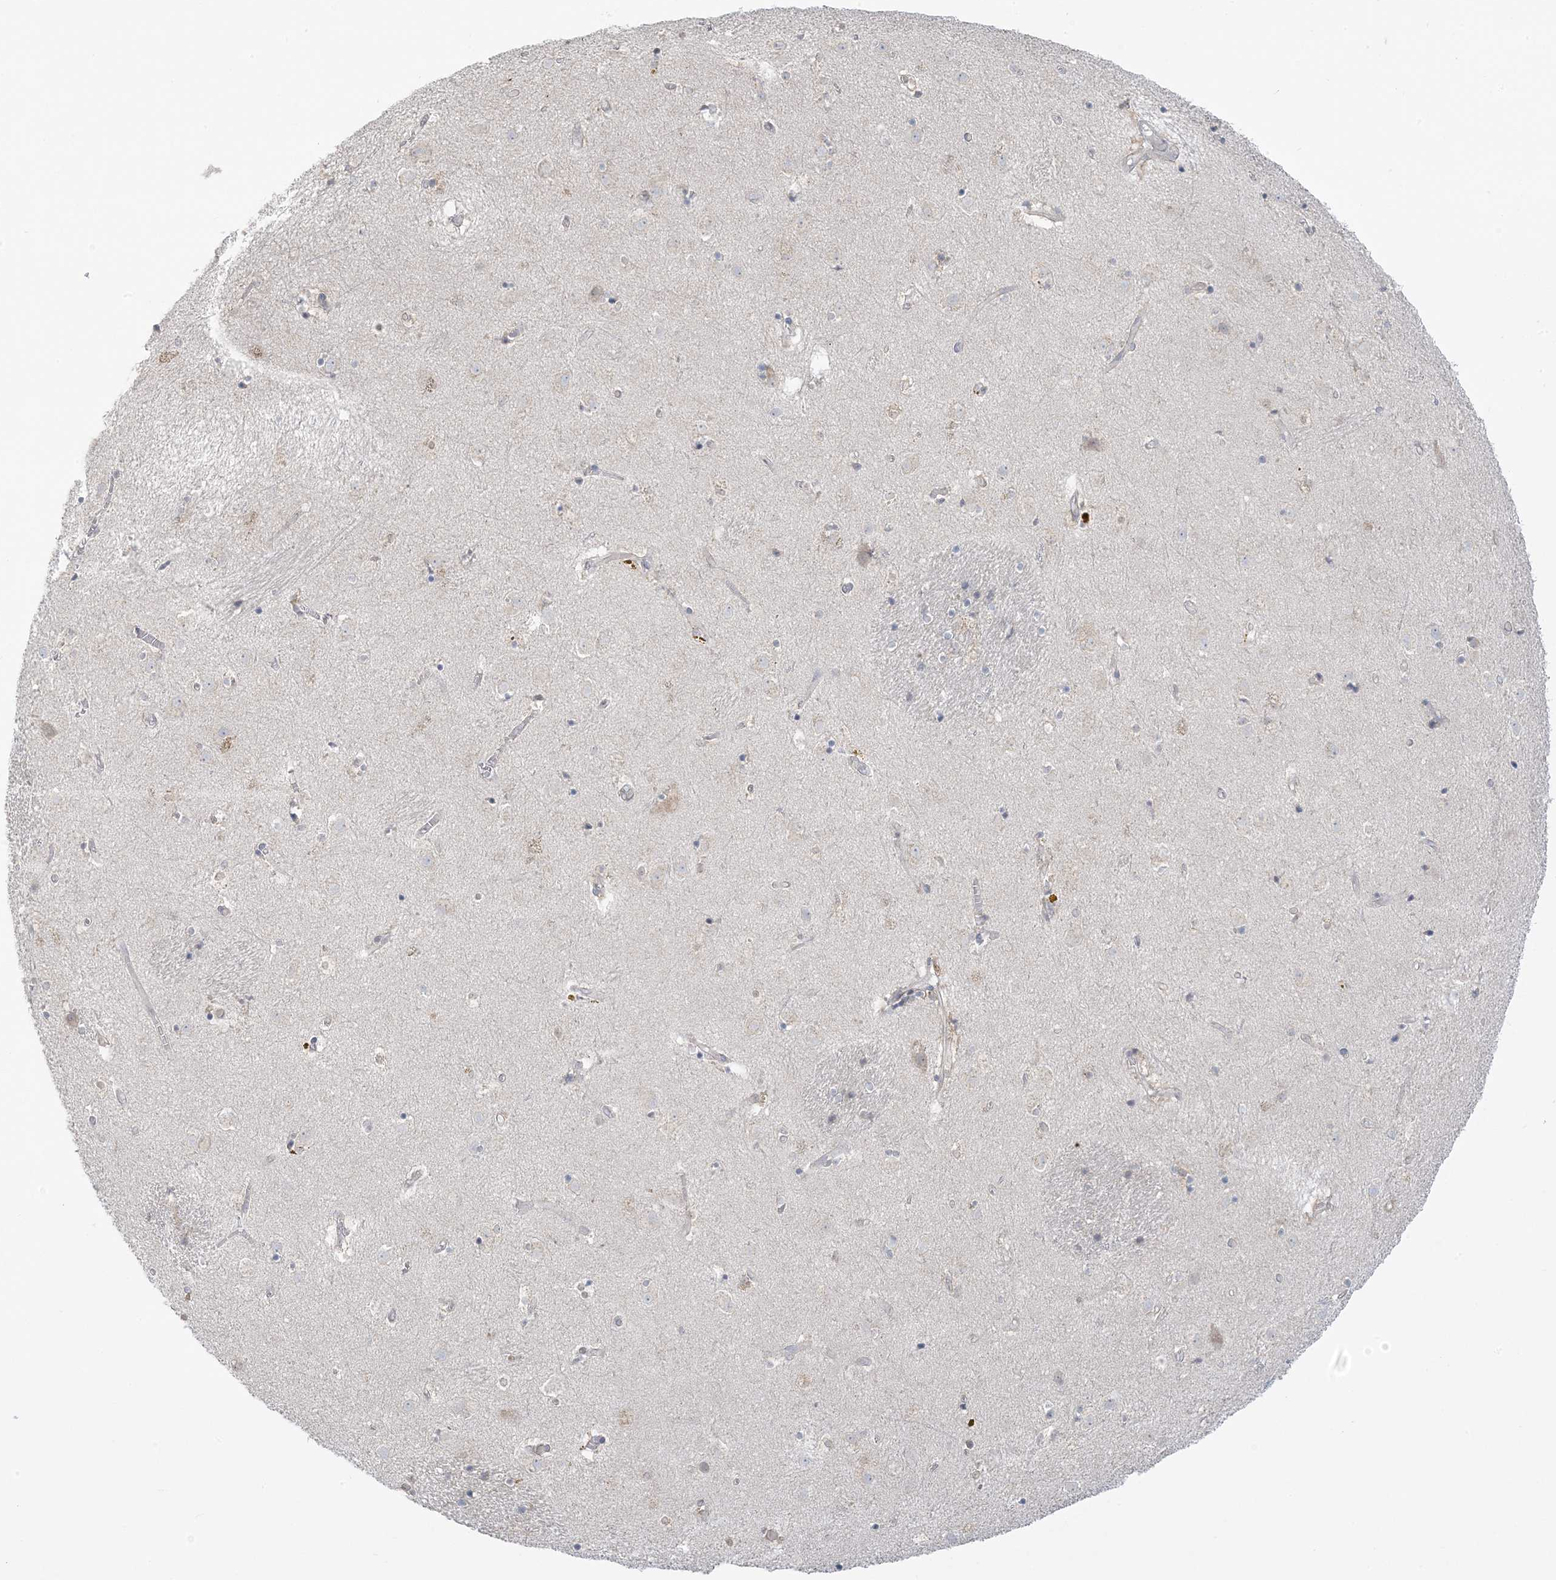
{"staining": {"intensity": "negative", "quantity": "none", "location": "none"}, "tissue": "caudate", "cell_type": "Glial cells", "image_type": "normal", "snomed": [{"axis": "morphology", "description": "Normal tissue, NOS"}, {"axis": "topography", "description": "Lateral ventricle wall"}], "caption": "This is an IHC histopathology image of unremarkable caudate. There is no staining in glial cells.", "gene": "EEFSEC", "patient": {"sex": "male", "age": 70}}